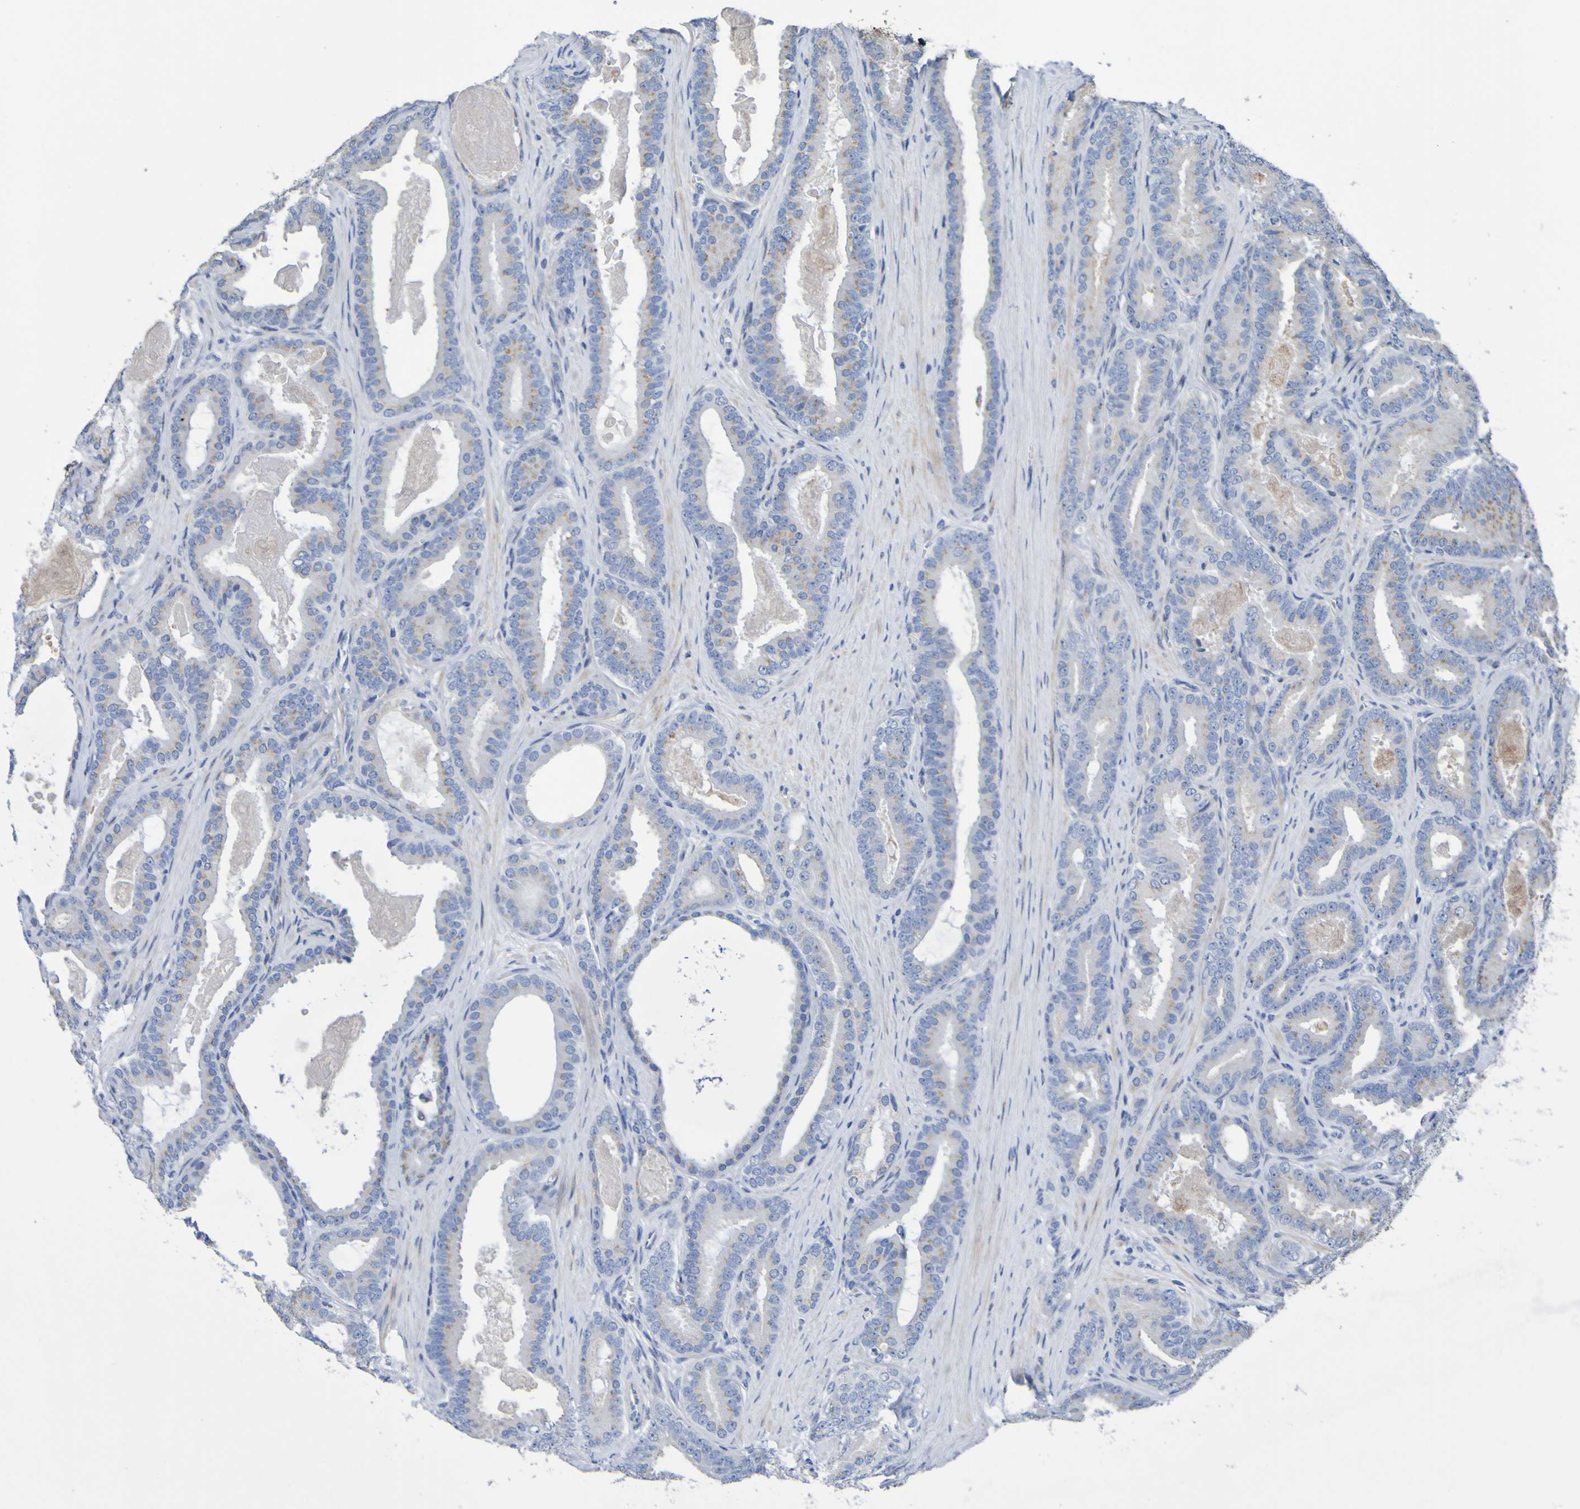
{"staining": {"intensity": "weak", "quantity": "25%-75%", "location": "cytoplasmic/membranous"}, "tissue": "prostate cancer", "cell_type": "Tumor cells", "image_type": "cancer", "snomed": [{"axis": "morphology", "description": "Adenocarcinoma, High grade"}, {"axis": "topography", "description": "Prostate"}], "caption": "Human prostate cancer stained for a protein (brown) shows weak cytoplasmic/membranous positive staining in about 25%-75% of tumor cells.", "gene": "C11orf24", "patient": {"sex": "male", "age": 60}}